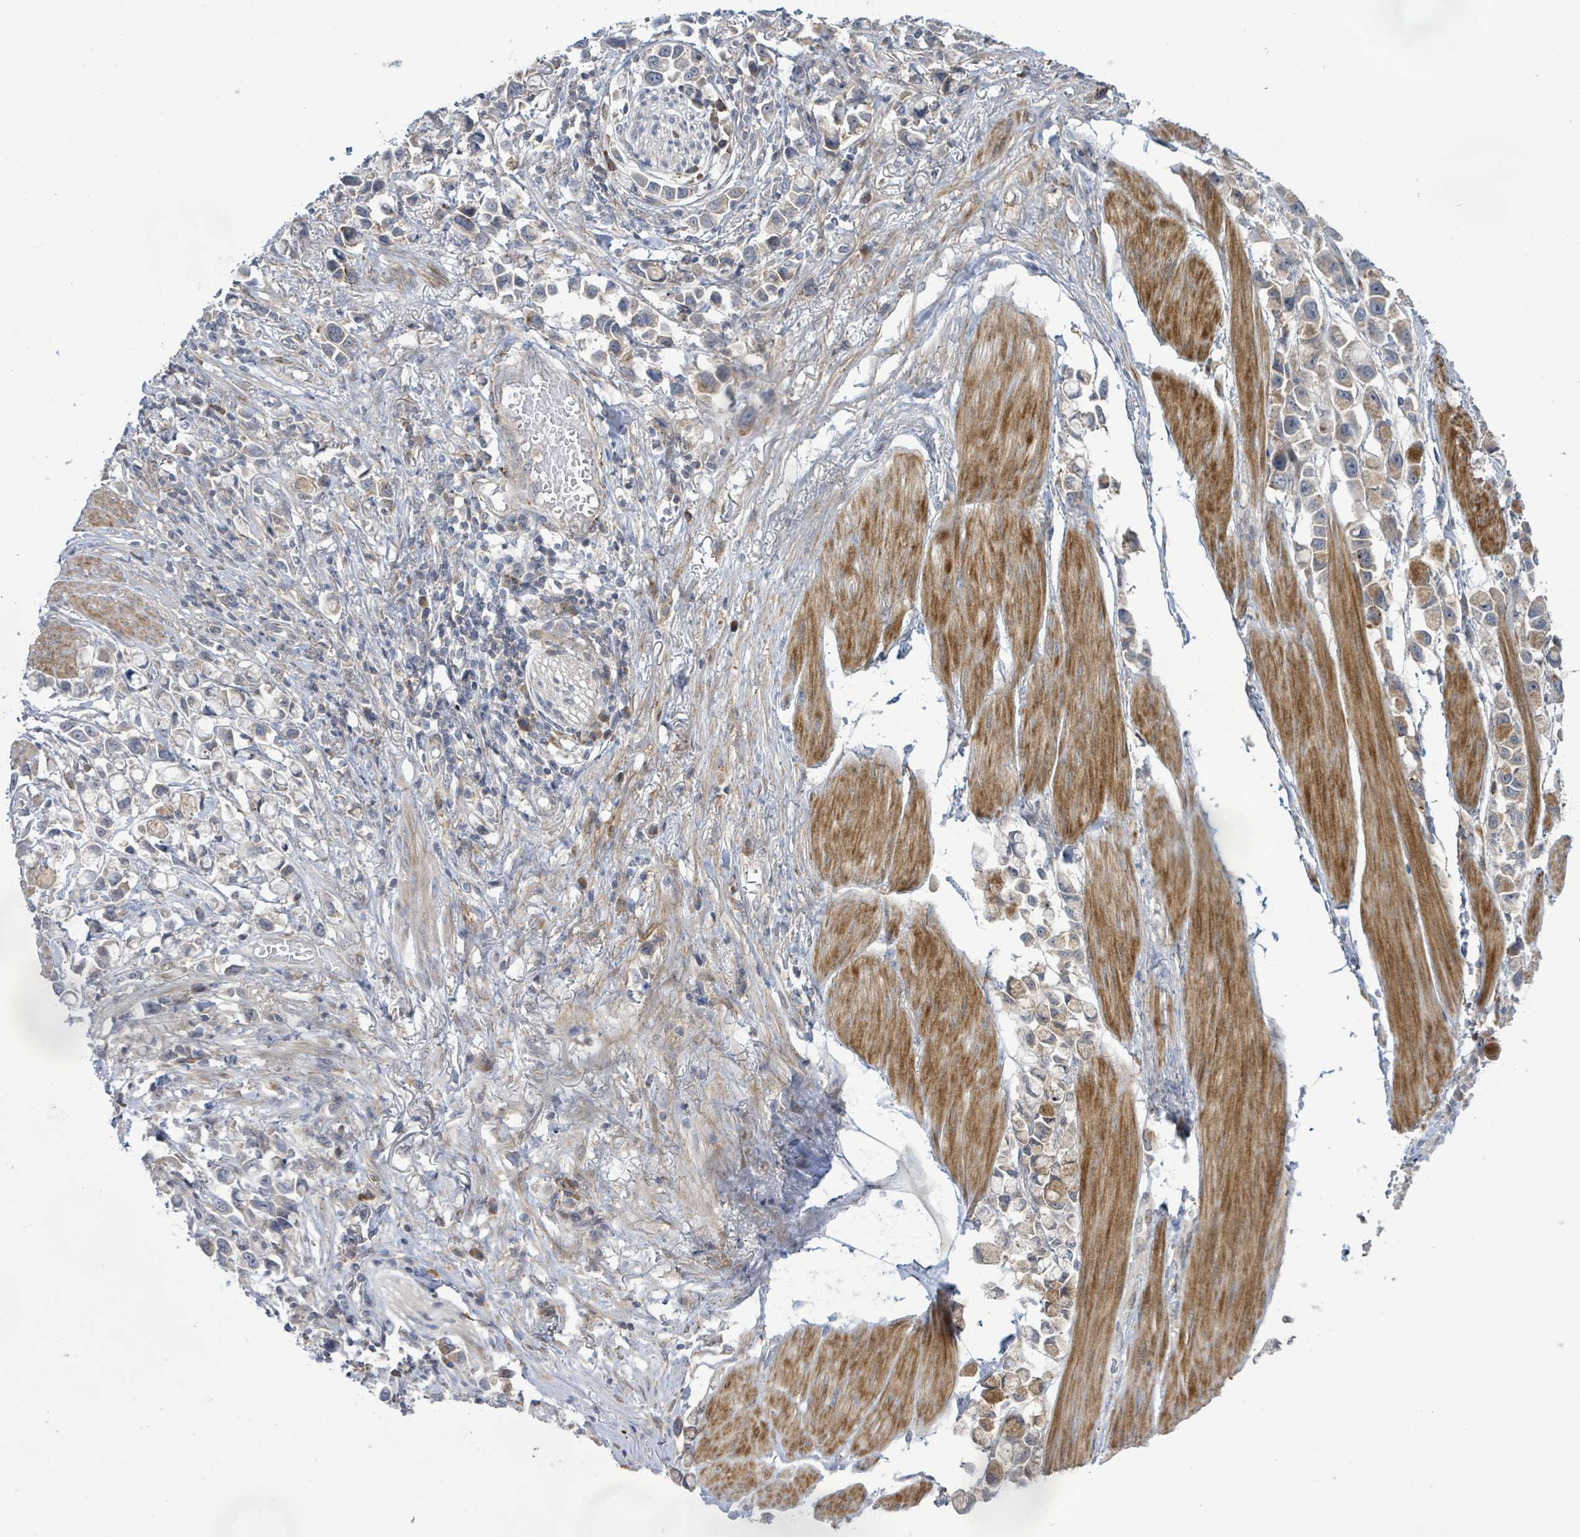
{"staining": {"intensity": "negative", "quantity": "none", "location": "none"}, "tissue": "stomach cancer", "cell_type": "Tumor cells", "image_type": "cancer", "snomed": [{"axis": "morphology", "description": "Adenocarcinoma, NOS"}, {"axis": "topography", "description": "Stomach"}], "caption": "Stomach cancer stained for a protein using immunohistochemistry displays no expression tumor cells.", "gene": "SLIT3", "patient": {"sex": "female", "age": 81}}